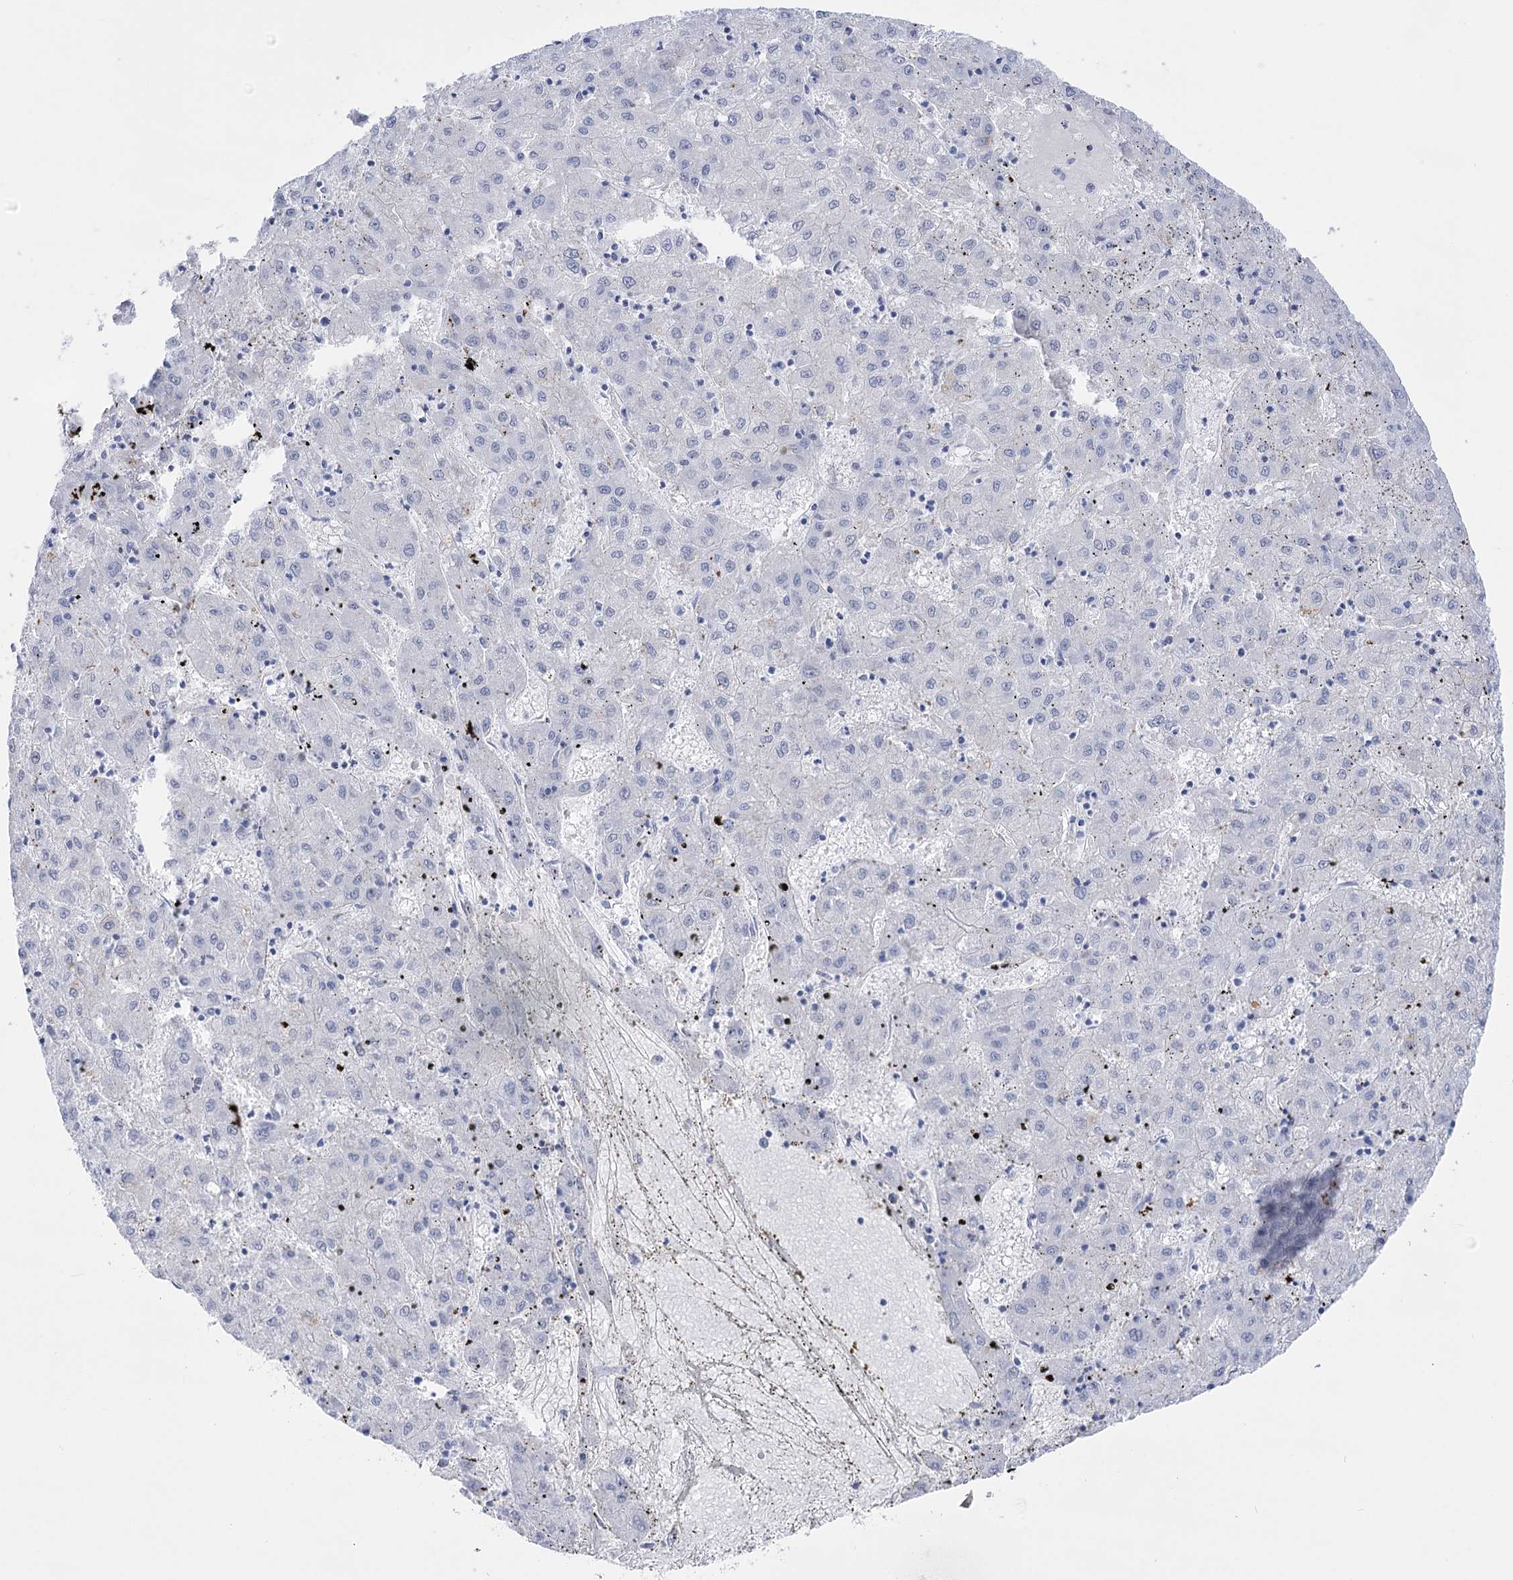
{"staining": {"intensity": "negative", "quantity": "none", "location": "none"}, "tissue": "liver cancer", "cell_type": "Tumor cells", "image_type": "cancer", "snomed": [{"axis": "morphology", "description": "Carcinoma, Hepatocellular, NOS"}, {"axis": "topography", "description": "Liver"}], "caption": "Immunohistochemistry (IHC) of liver cancer (hepatocellular carcinoma) shows no expression in tumor cells.", "gene": "HORMAD1", "patient": {"sex": "male", "age": 72}}